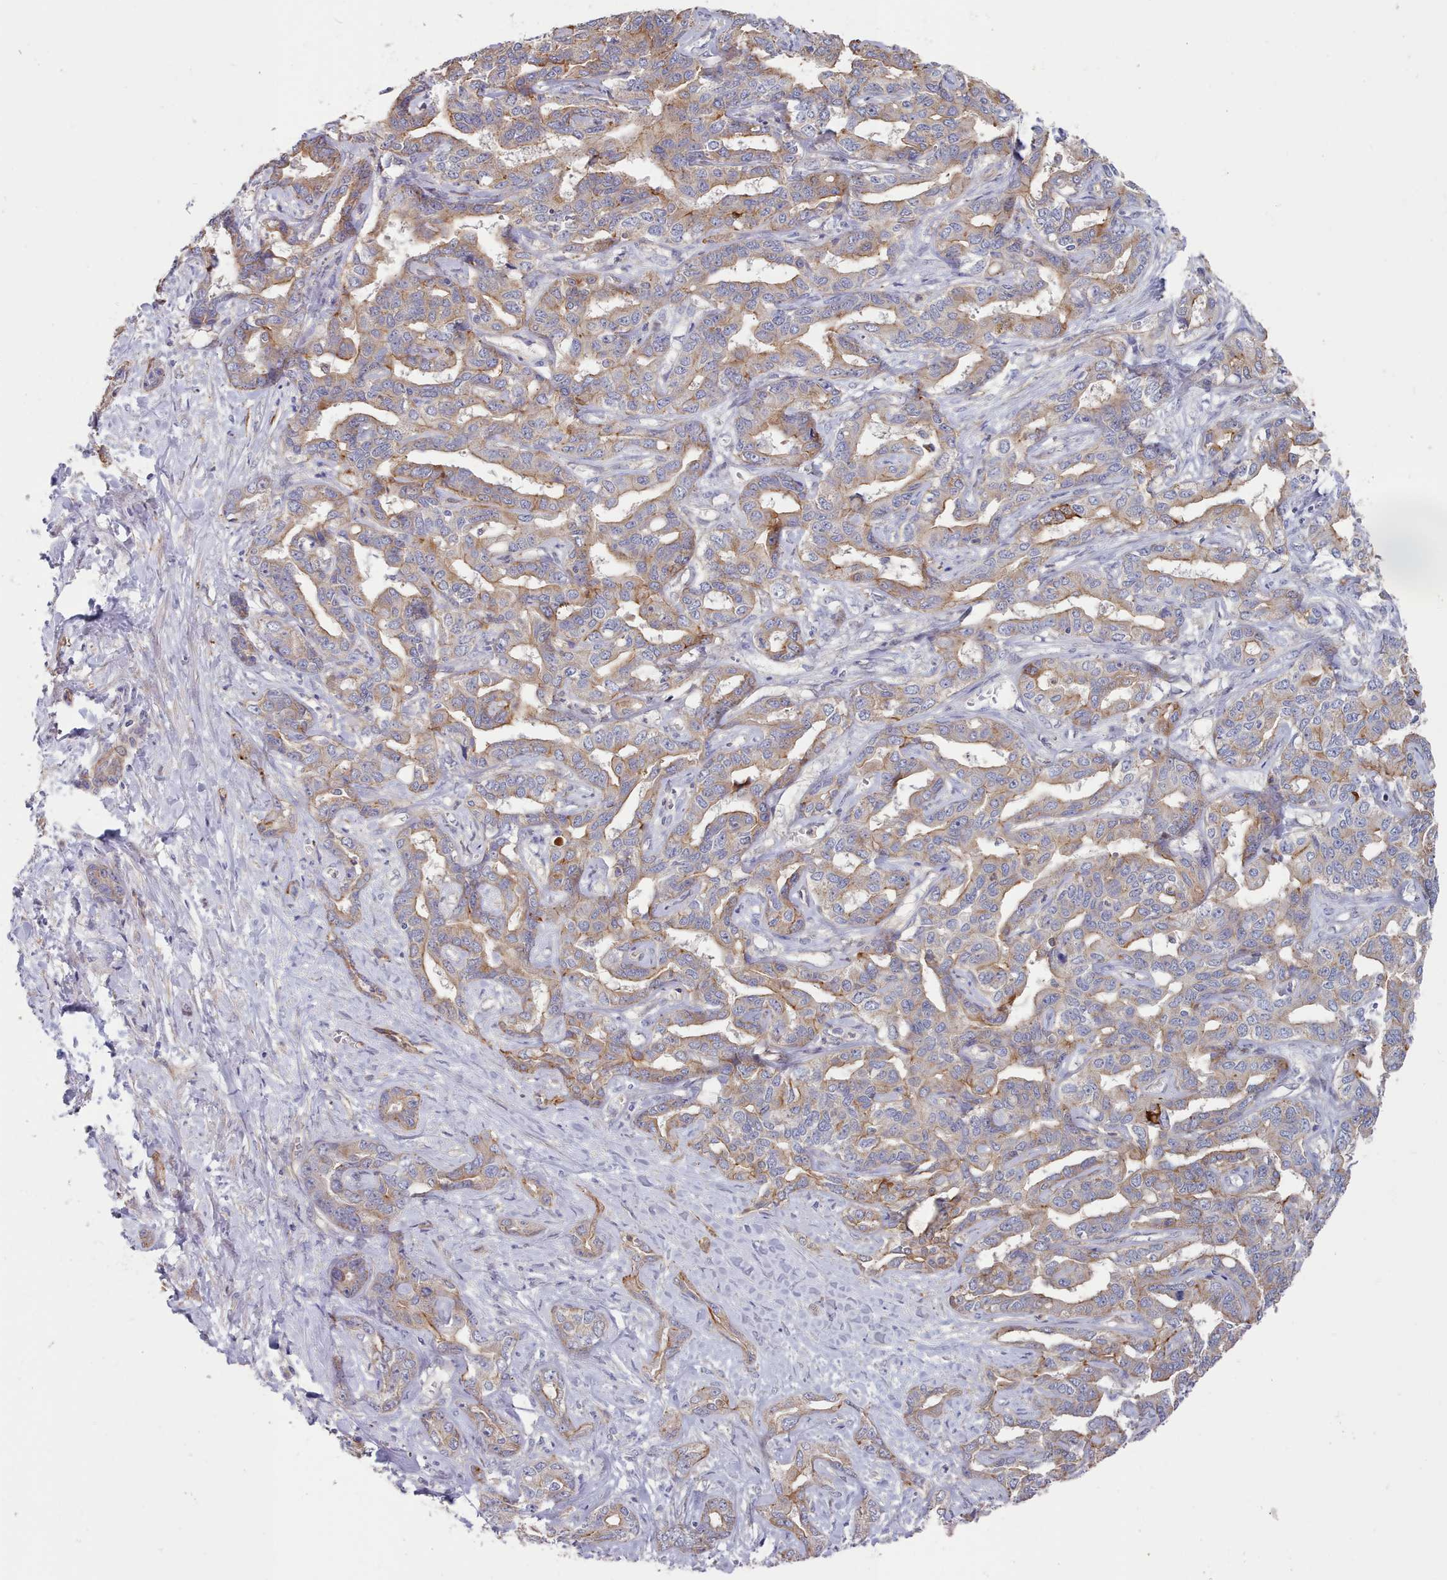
{"staining": {"intensity": "weak", "quantity": ">75%", "location": "cytoplasmic/membranous"}, "tissue": "liver cancer", "cell_type": "Tumor cells", "image_type": "cancer", "snomed": [{"axis": "morphology", "description": "Cholangiocarcinoma"}, {"axis": "topography", "description": "Liver"}], "caption": "Immunohistochemical staining of human liver cholangiocarcinoma reveals weak cytoplasmic/membranous protein staining in approximately >75% of tumor cells. The staining was performed using DAB to visualize the protein expression in brown, while the nuclei were stained in blue with hematoxylin (Magnification: 20x).", "gene": "G6PC1", "patient": {"sex": "male", "age": 59}}